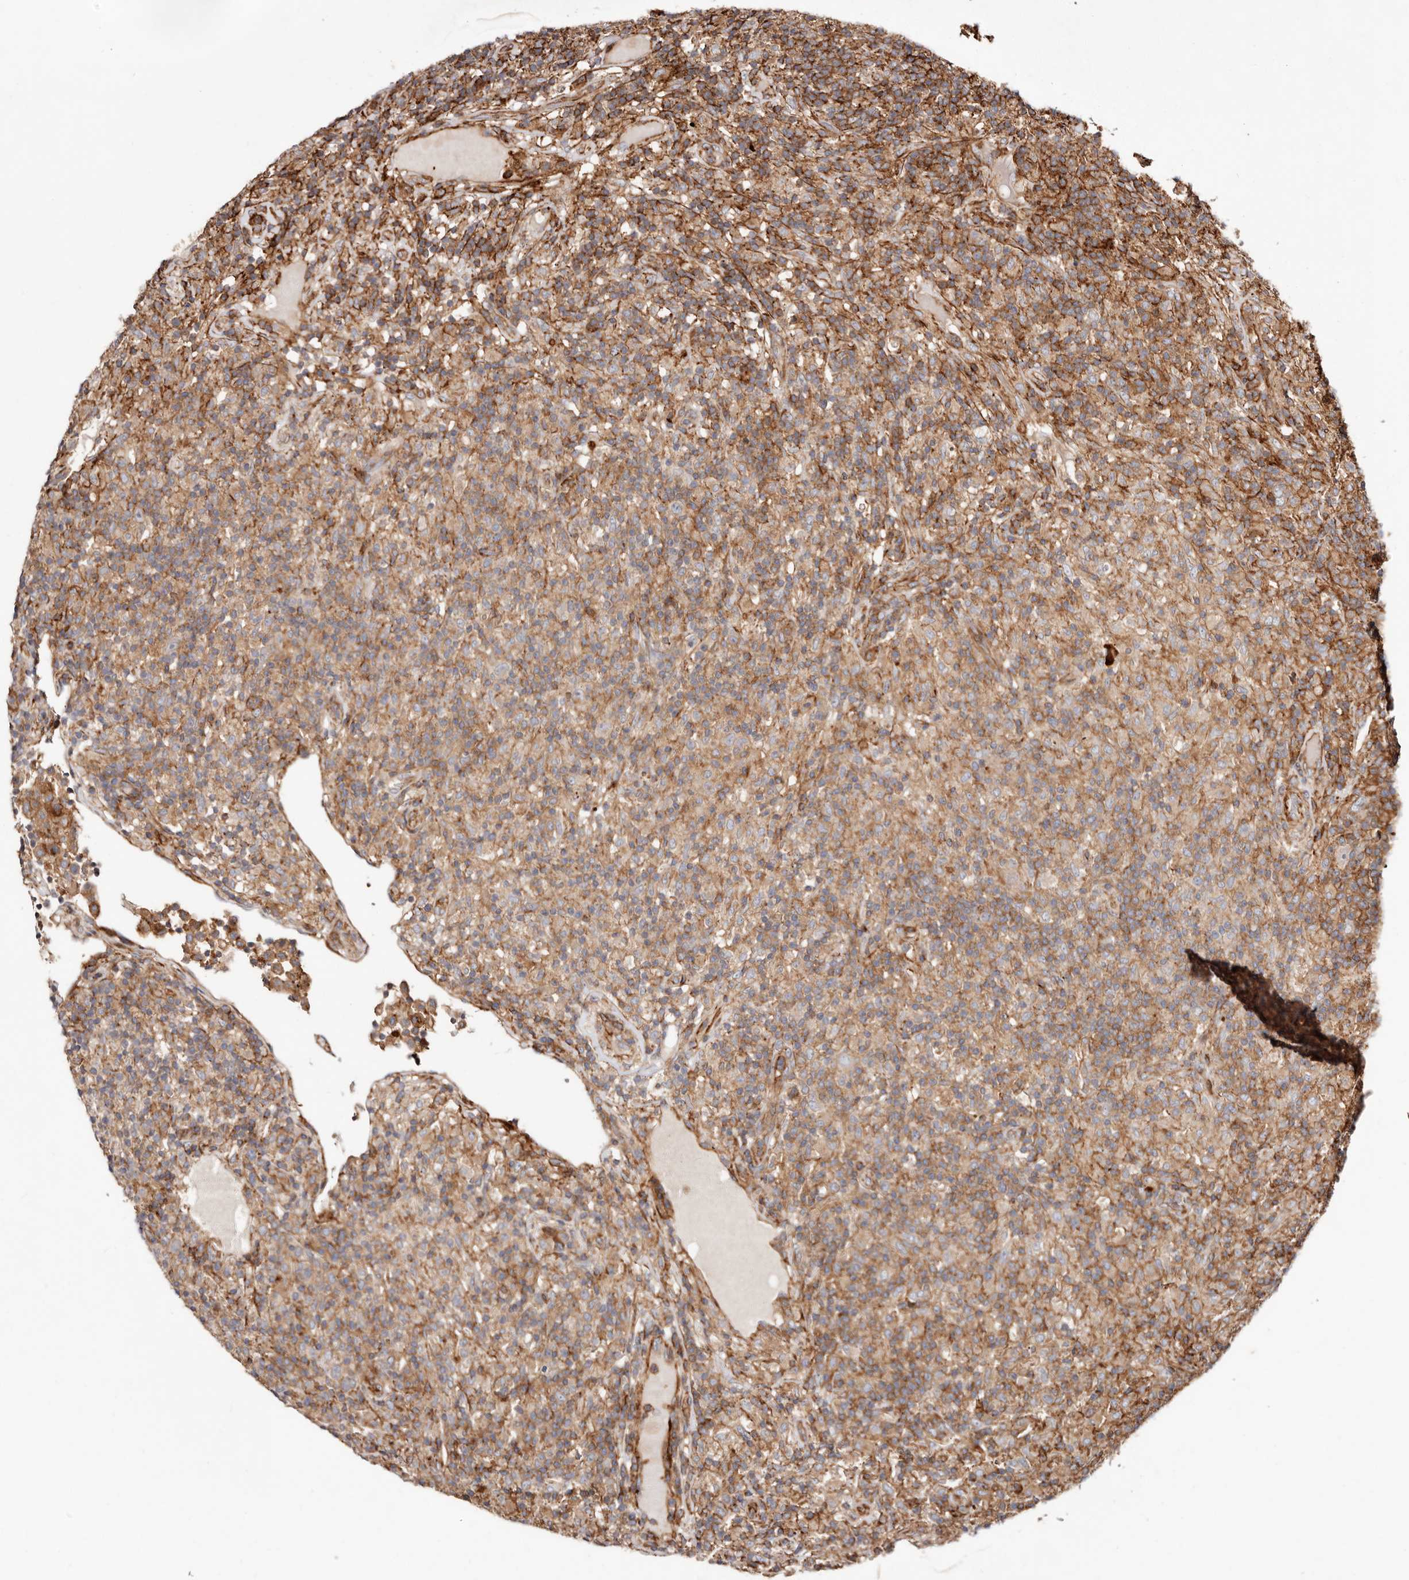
{"staining": {"intensity": "negative", "quantity": "none", "location": "none"}, "tissue": "lymphoma", "cell_type": "Tumor cells", "image_type": "cancer", "snomed": [{"axis": "morphology", "description": "Hodgkin's disease, NOS"}, {"axis": "topography", "description": "Lymph node"}], "caption": "This is an immunohistochemistry photomicrograph of human Hodgkin's disease. There is no expression in tumor cells.", "gene": "PTPN22", "patient": {"sex": "male", "age": 70}}